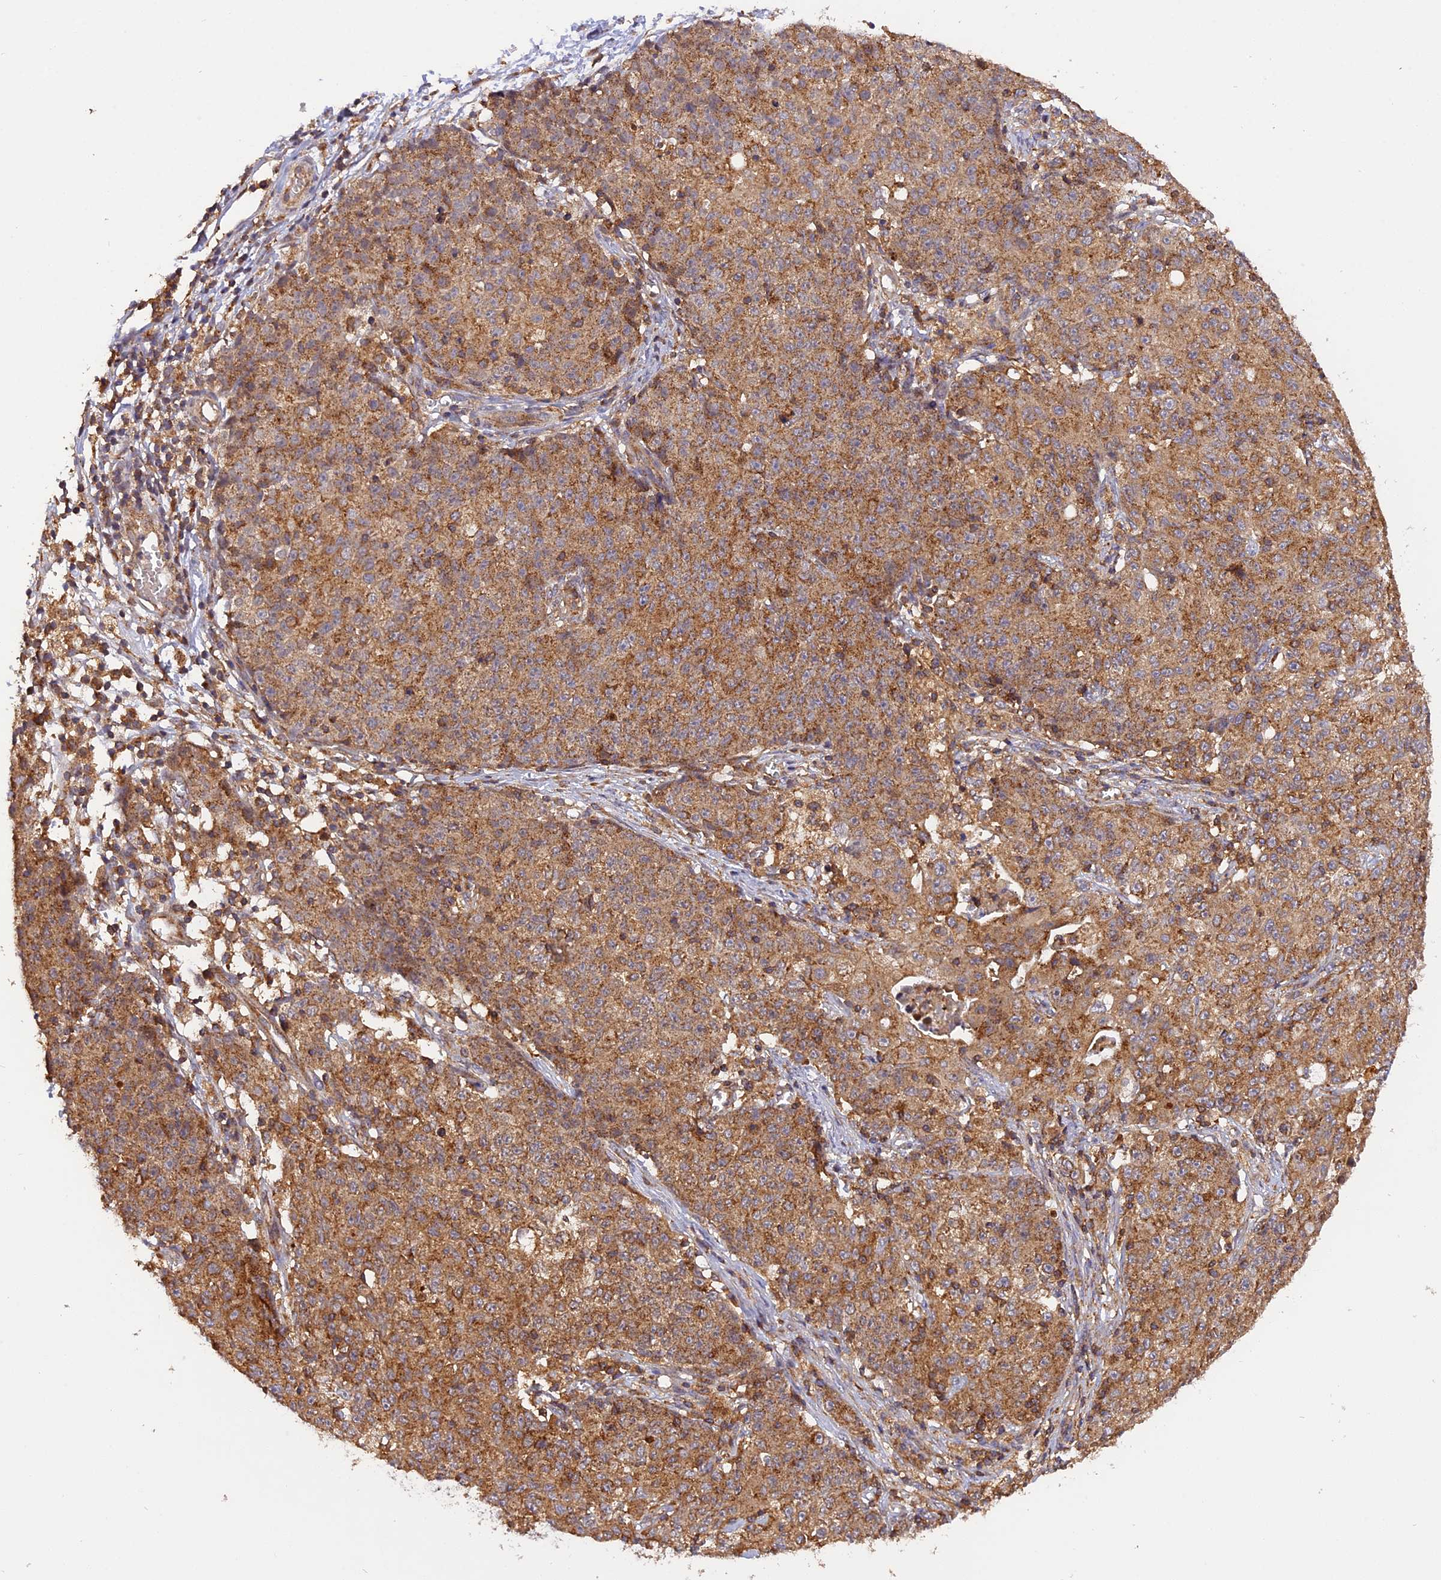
{"staining": {"intensity": "moderate", "quantity": ">75%", "location": "cytoplasmic/membranous"}, "tissue": "ovarian cancer", "cell_type": "Tumor cells", "image_type": "cancer", "snomed": [{"axis": "morphology", "description": "Carcinoma, endometroid"}, {"axis": "topography", "description": "Ovary"}], "caption": "DAB (3,3'-diaminobenzidine) immunohistochemical staining of human ovarian endometroid carcinoma displays moderate cytoplasmic/membranous protein positivity in about >75% of tumor cells.", "gene": "PEX3", "patient": {"sex": "female", "age": 42}}